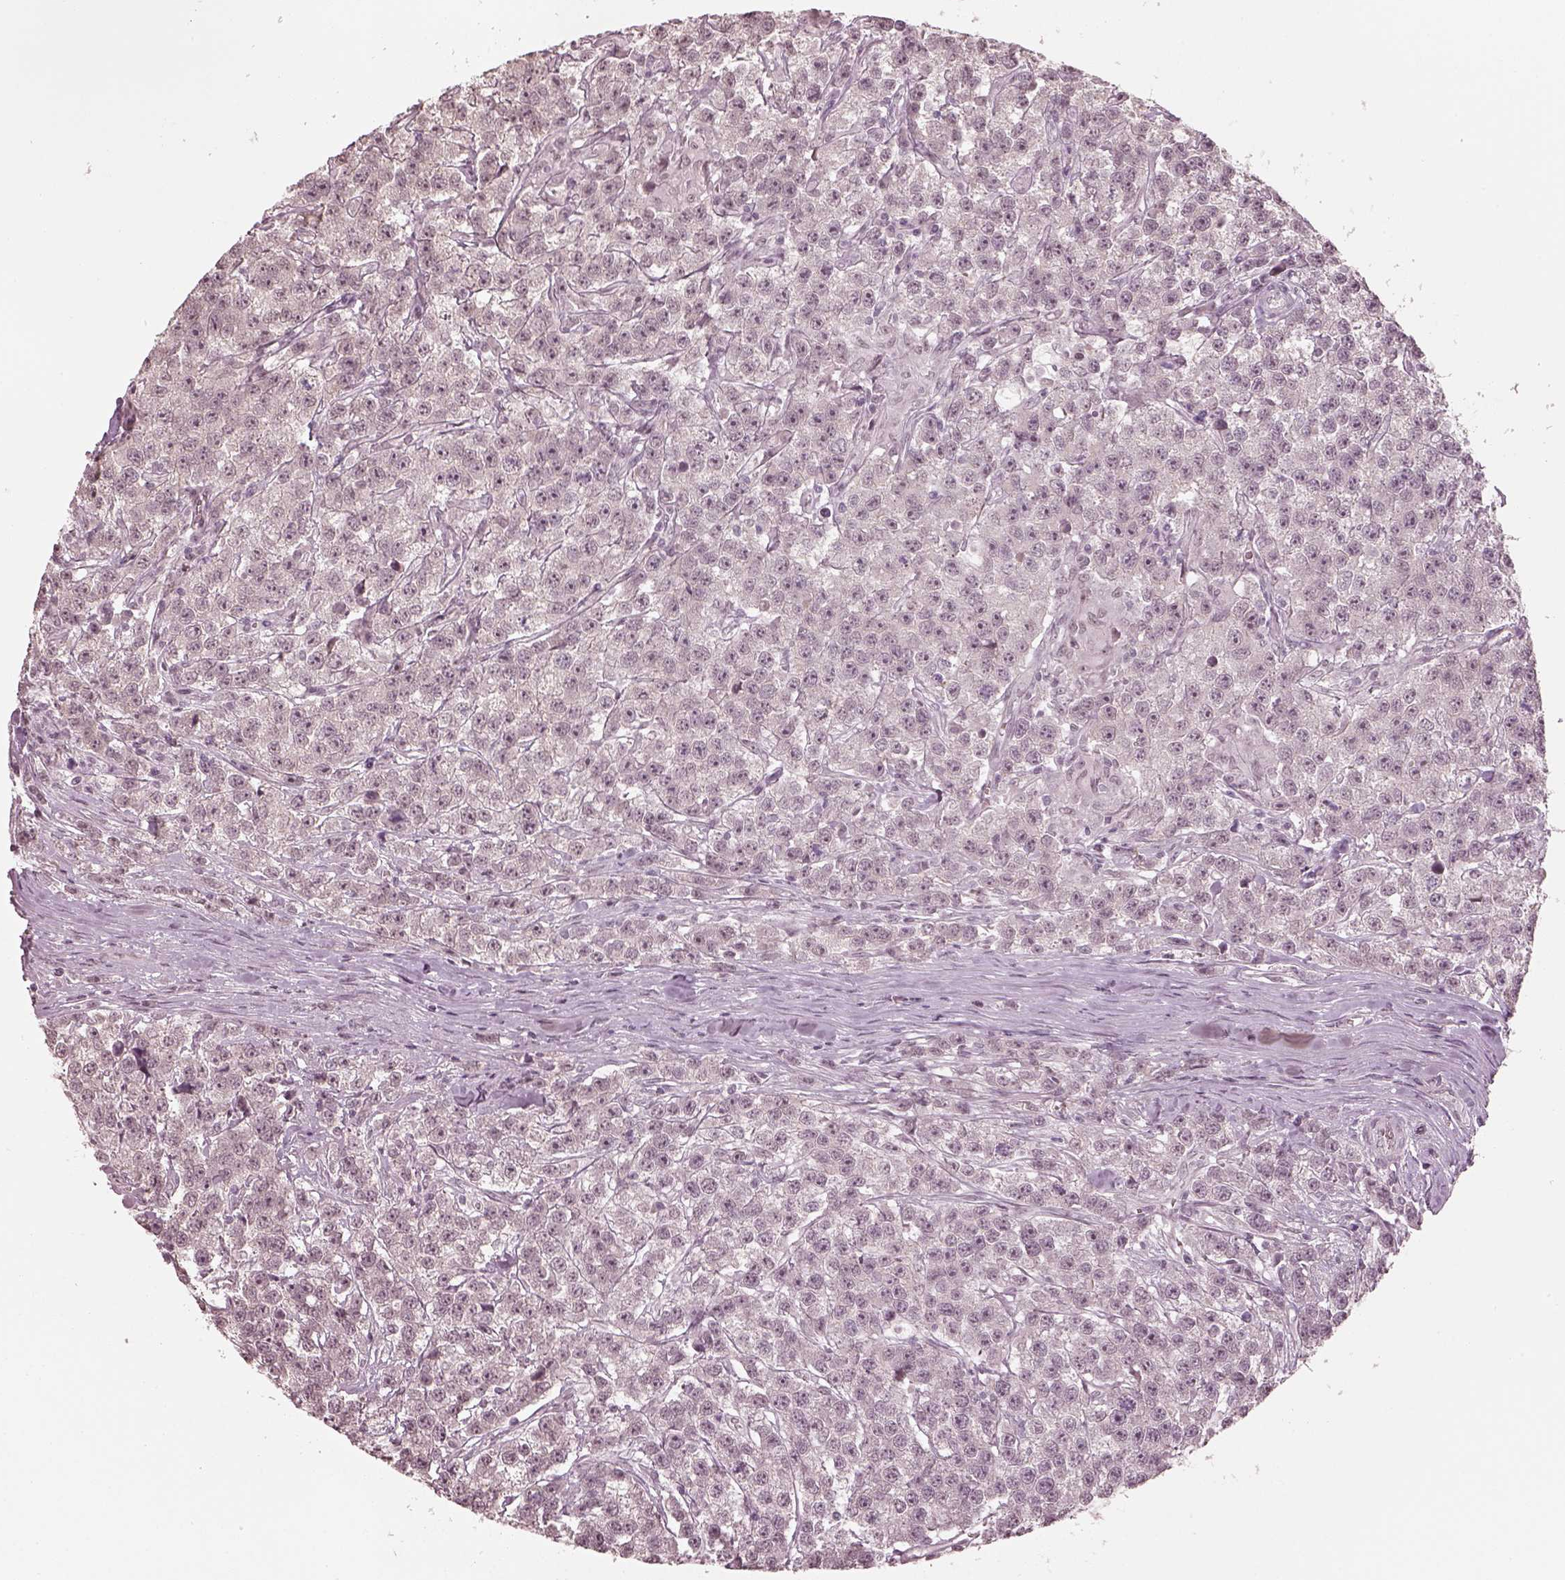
{"staining": {"intensity": "negative", "quantity": "none", "location": "none"}, "tissue": "testis cancer", "cell_type": "Tumor cells", "image_type": "cancer", "snomed": [{"axis": "morphology", "description": "Seminoma, NOS"}, {"axis": "topography", "description": "Testis"}], "caption": "Immunohistochemistry photomicrograph of neoplastic tissue: human testis cancer stained with DAB (3,3'-diaminobenzidine) demonstrates no significant protein positivity in tumor cells.", "gene": "RPGRIP1", "patient": {"sex": "male", "age": 59}}